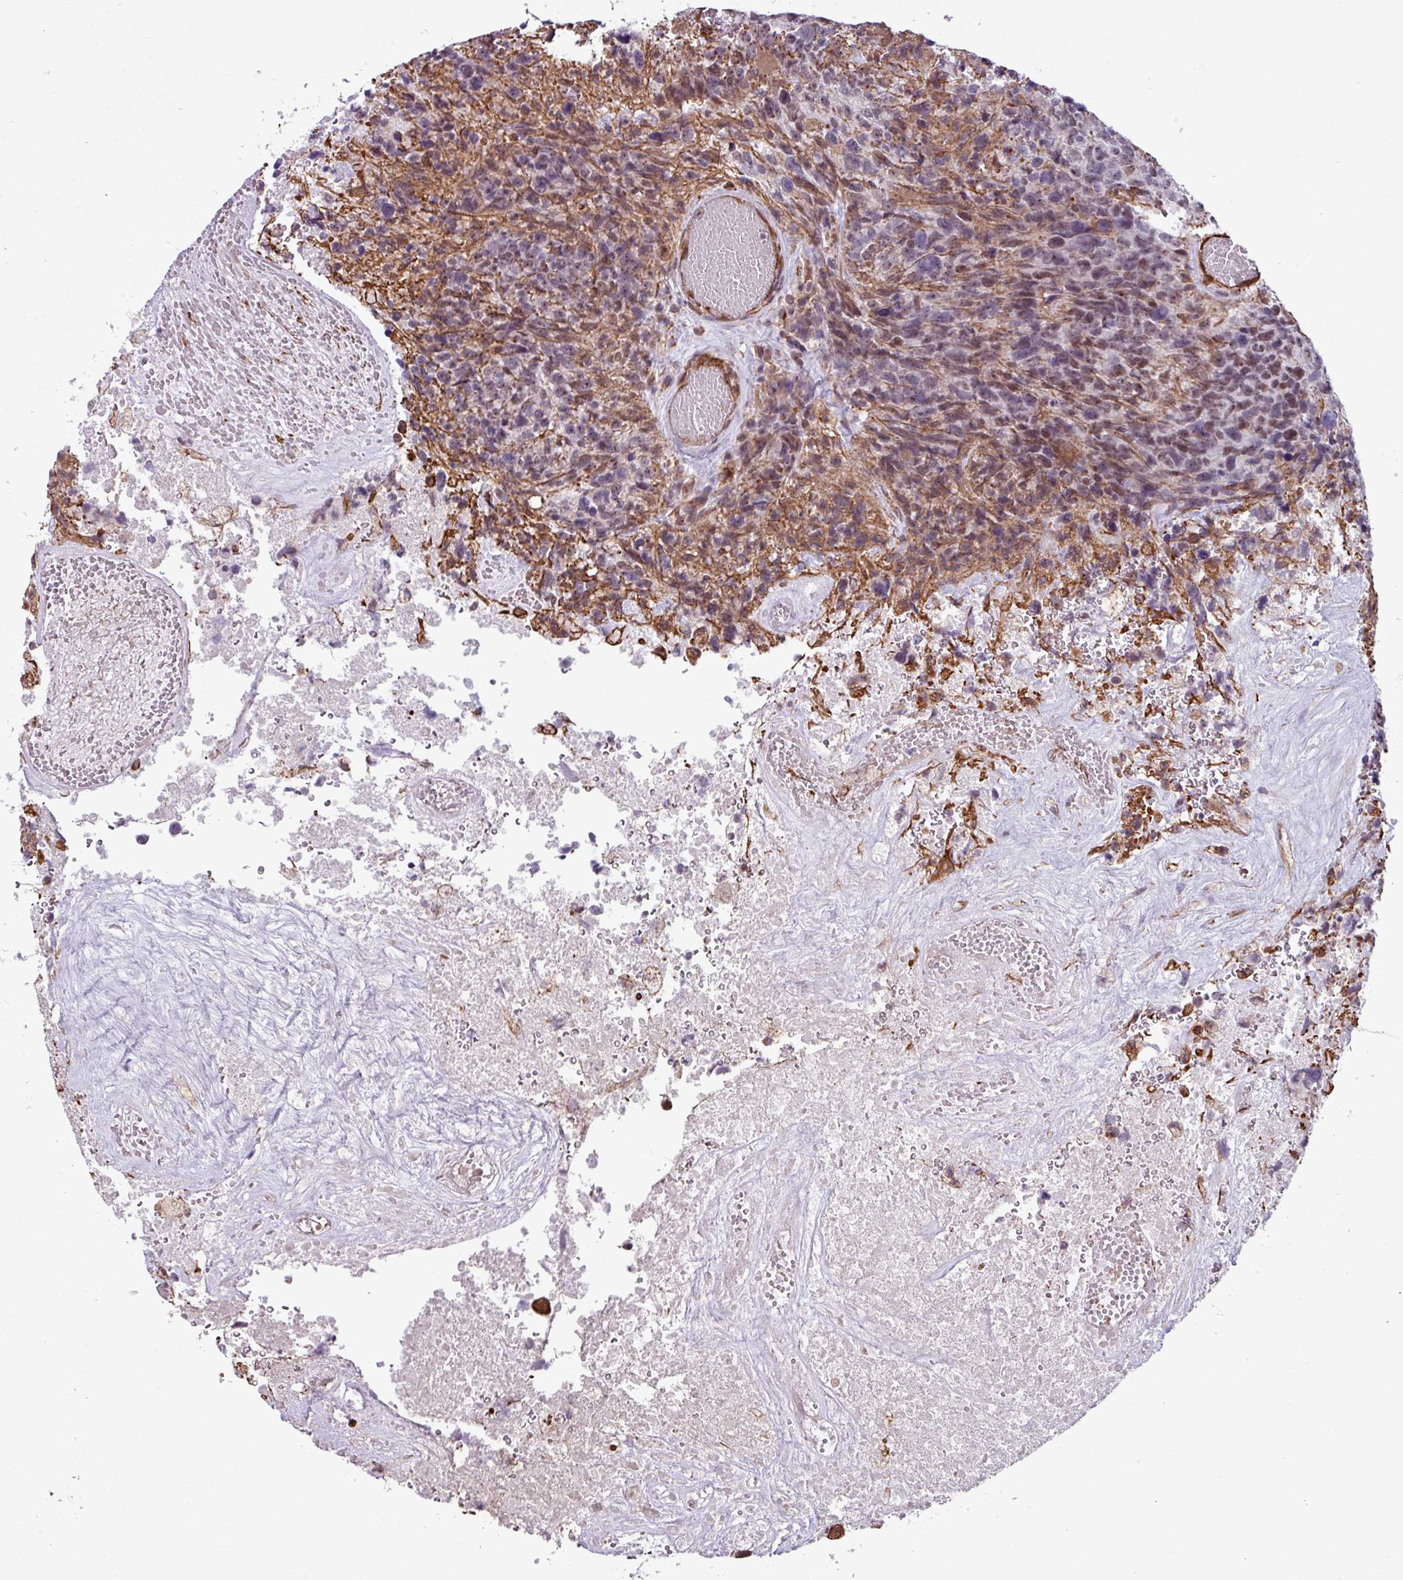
{"staining": {"intensity": "weak", "quantity": "25%-75%", "location": "nuclear"}, "tissue": "glioma", "cell_type": "Tumor cells", "image_type": "cancer", "snomed": [{"axis": "morphology", "description": "Glioma, malignant, High grade"}, {"axis": "topography", "description": "Brain"}], "caption": "High-power microscopy captured an immunohistochemistry image of glioma, revealing weak nuclear expression in approximately 25%-75% of tumor cells. (DAB IHC with brightfield microscopy, high magnification).", "gene": "CHD3", "patient": {"sex": "male", "age": 69}}